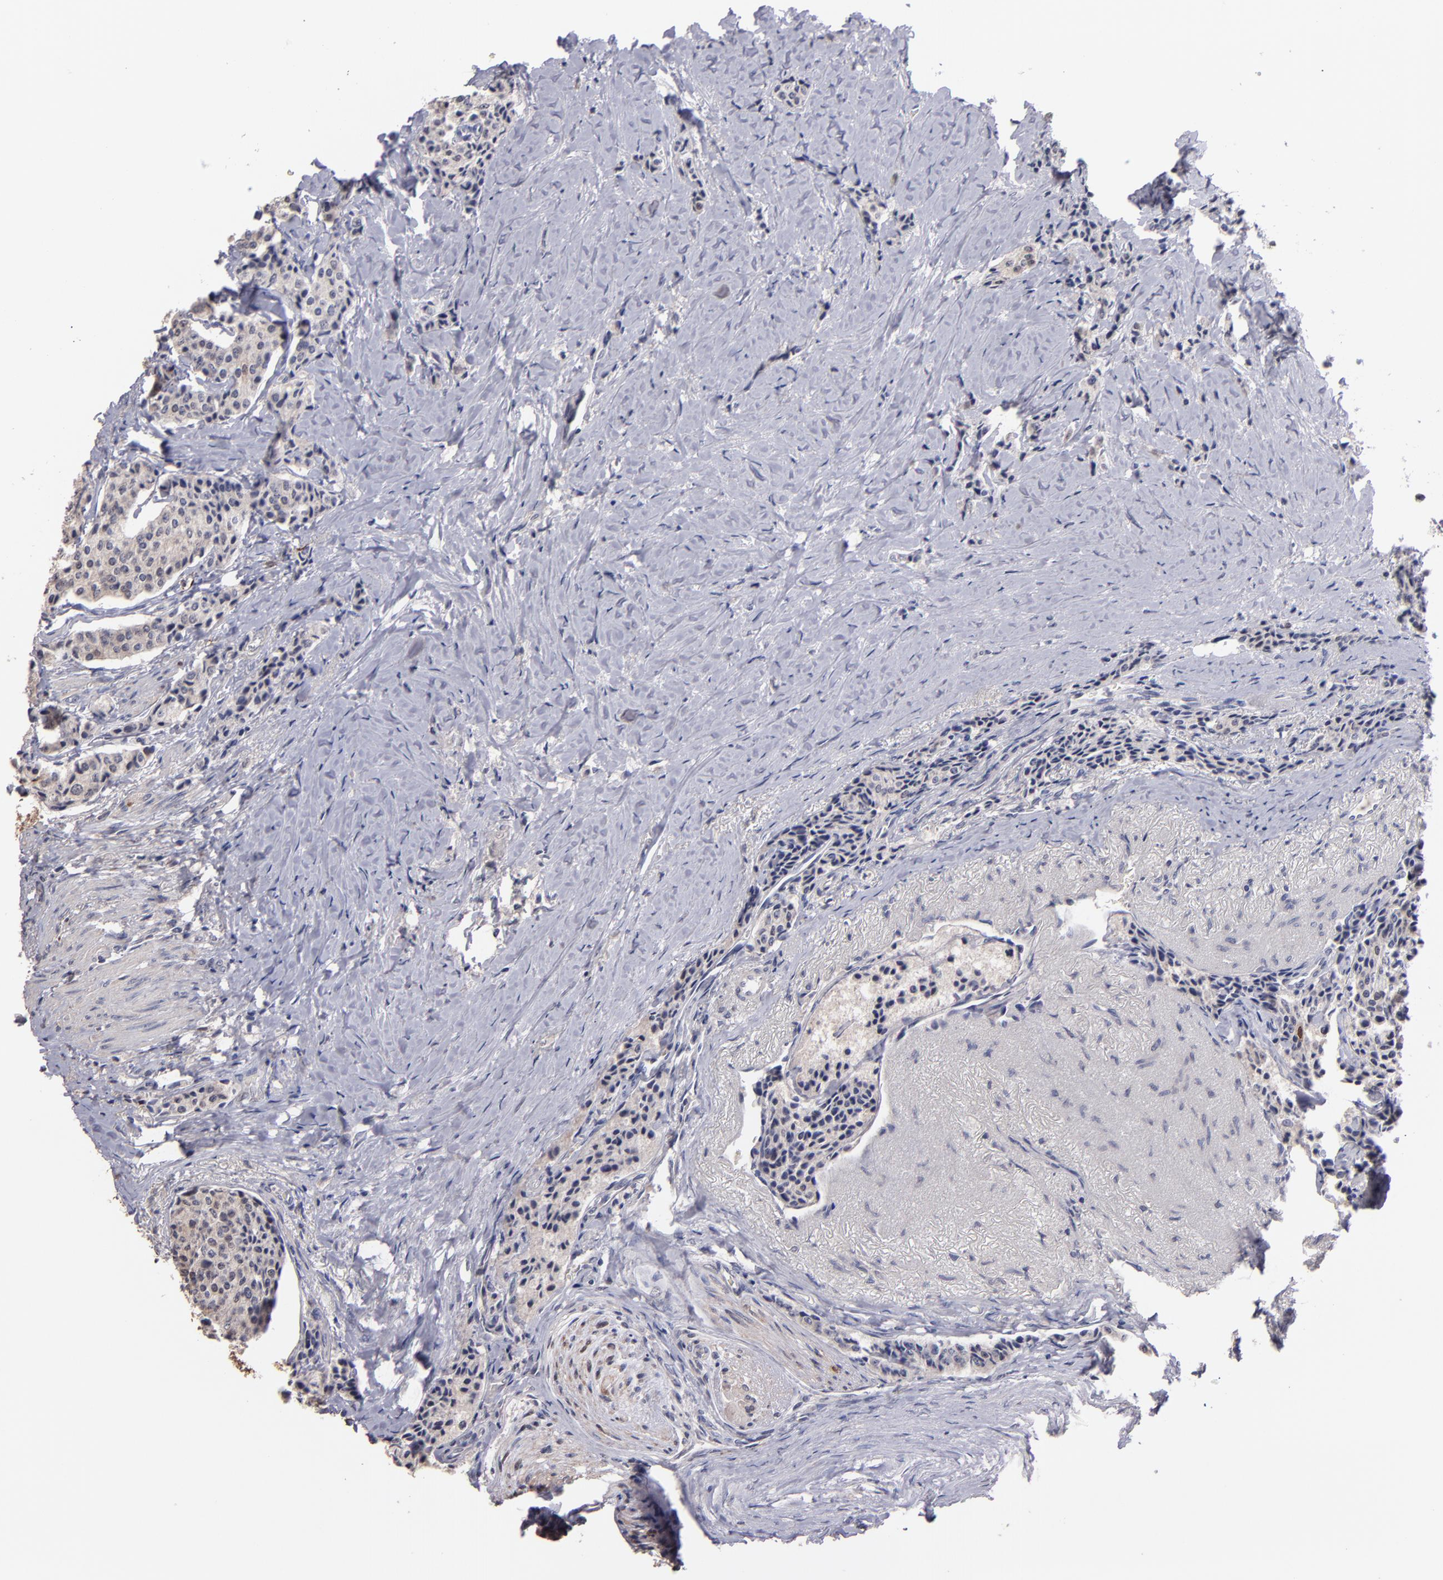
{"staining": {"intensity": "weak", "quantity": "<25%", "location": "cytoplasmic/membranous"}, "tissue": "carcinoid", "cell_type": "Tumor cells", "image_type": "cancer", "snomed": [{"axis": "morphology", "description": "Carcinoid, malignant, NOS"}, {"axis": "topography", "description": "Colon"}], "caption": "The photomicrograph reveals no staining of tumor cells in carcinoid.", "gene": "S100A1", "patient": {"sex": "female", "age": 61}}